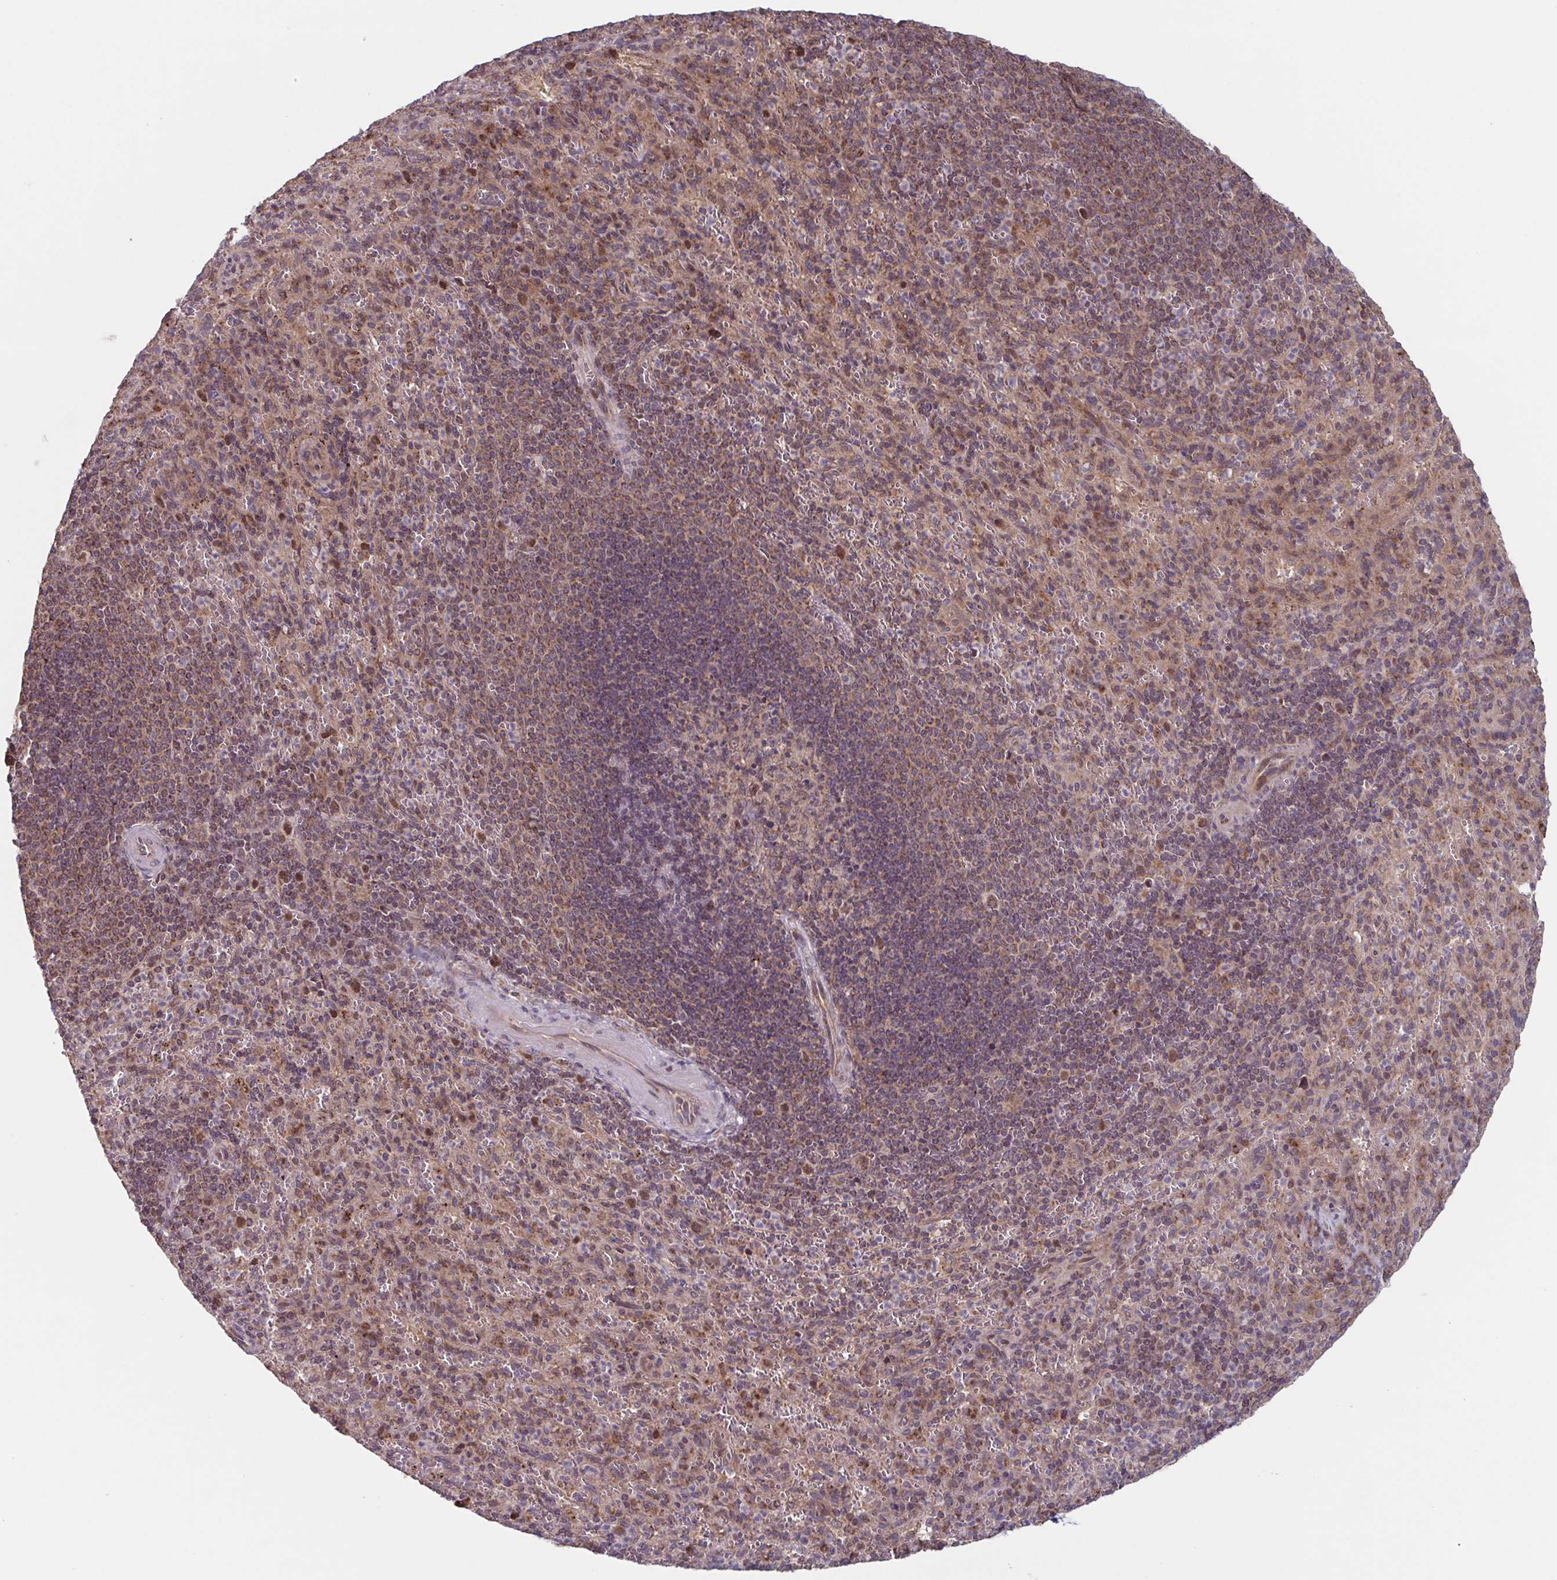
{"staining": {"intensity": "weak", "quantity": "25%-75%", "location": "cytoplasmic/membranous"}, "tissue": "spleen", "cell_type": "Cells in red pulp", "image_type": "normal", "snomed": [{"axis": "morphology", "description": "Normal tissue, NOS"}, {"axis": "topography", "description": "Spleen"}], "caption": "A brown stain shows weak cytoplasmic/membranous expression of a protein in cells in red pulp of unremarkable spleen. (Brightfield microscopy of DAB IHC at high magnification).", "gene": "TTC19", "patient": {"sex": "male", "age": 57}}